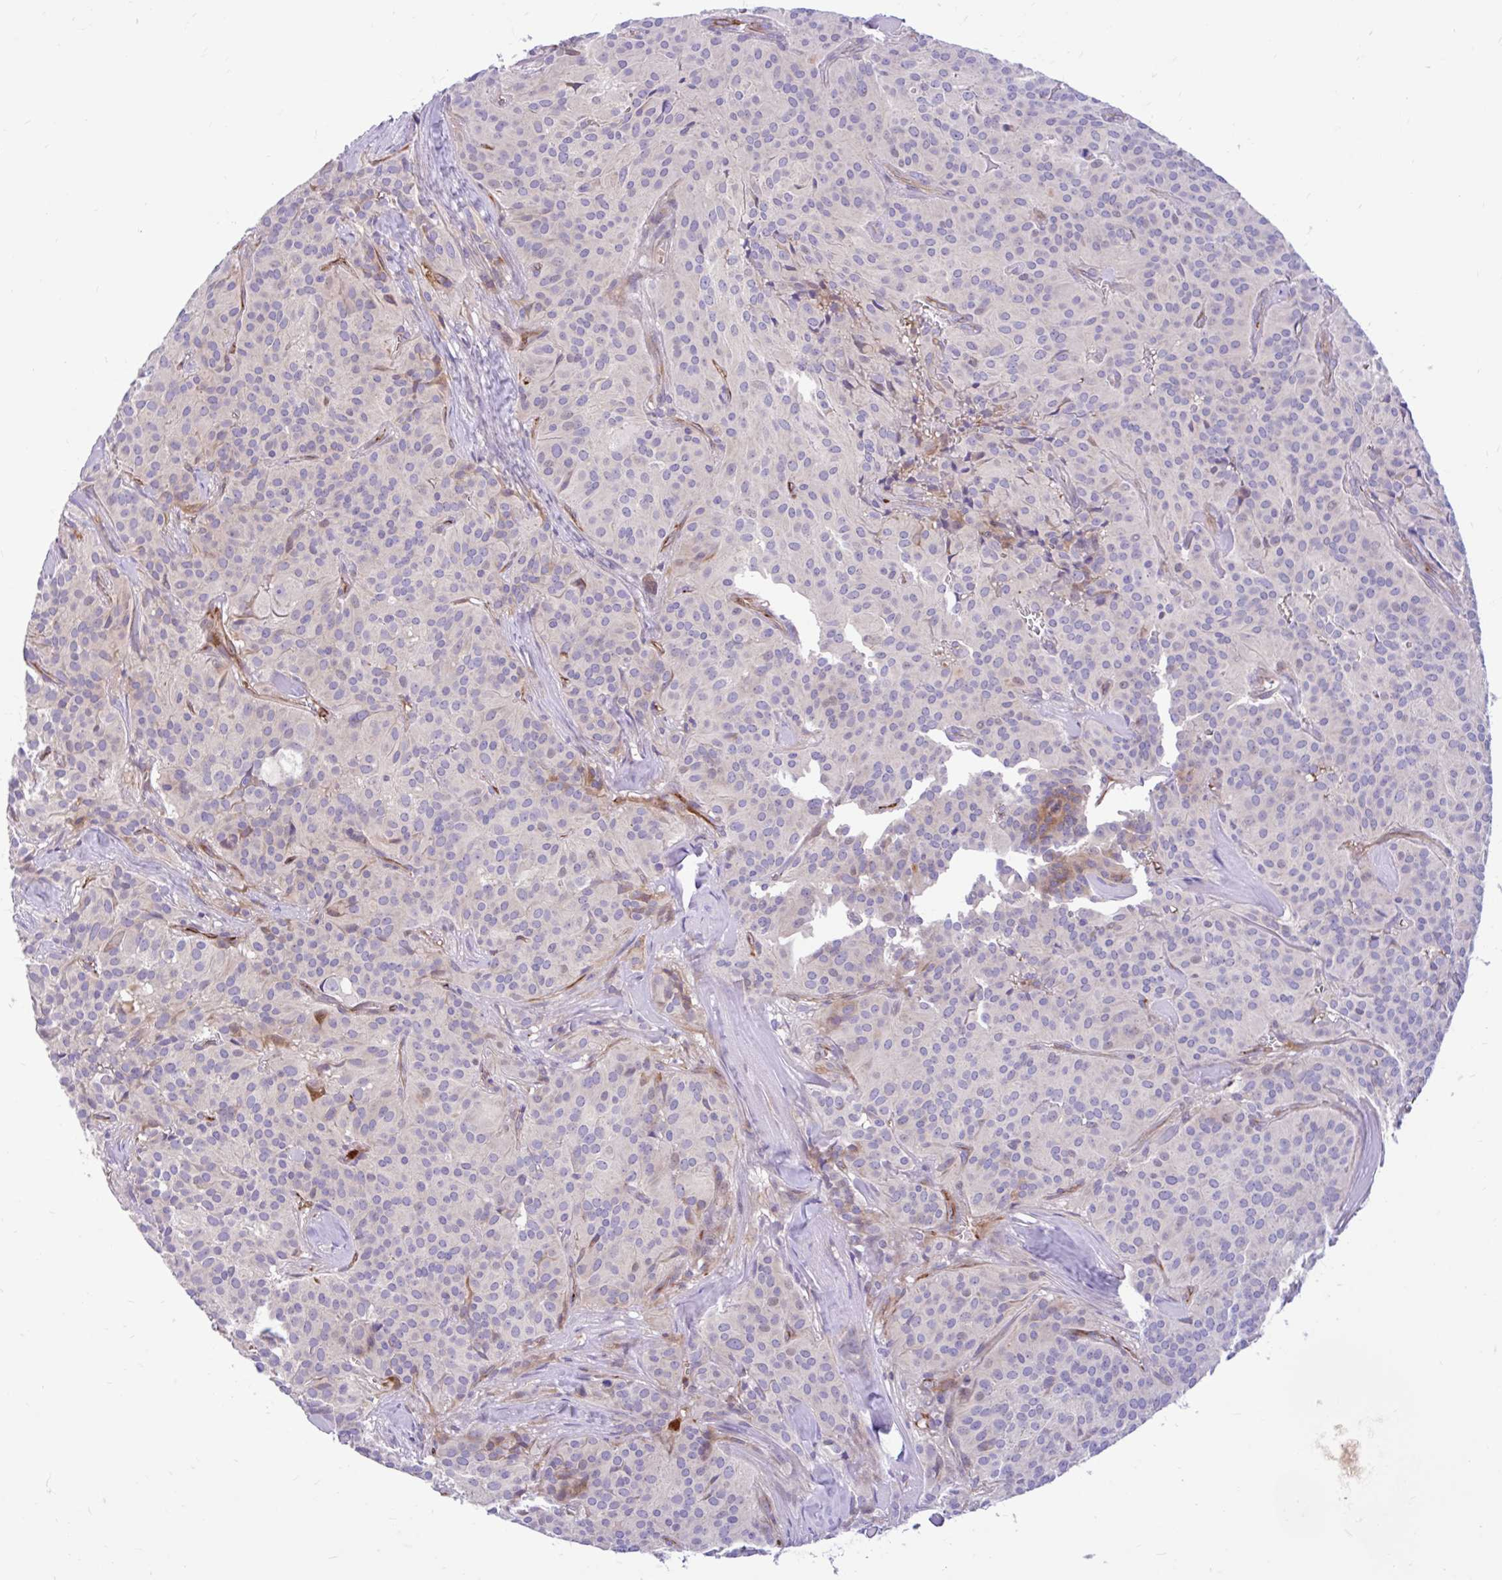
{"staining": {"intensity": "negative", "quantity": "none", "location": "none"}, "tissue": "glioma", "cell_type": "Tumor cells", "image_type": "cancer", "snomed": [{"axis": "morphology", "description": "Glioma, malignant, Low grade"}, {"axis": "topography", "description": "Brain"}], "caption": "Tumor cells show no significant staining in glioma.", "gene": "ESPNL", "patient": {"sex": "male", "age": 42}}